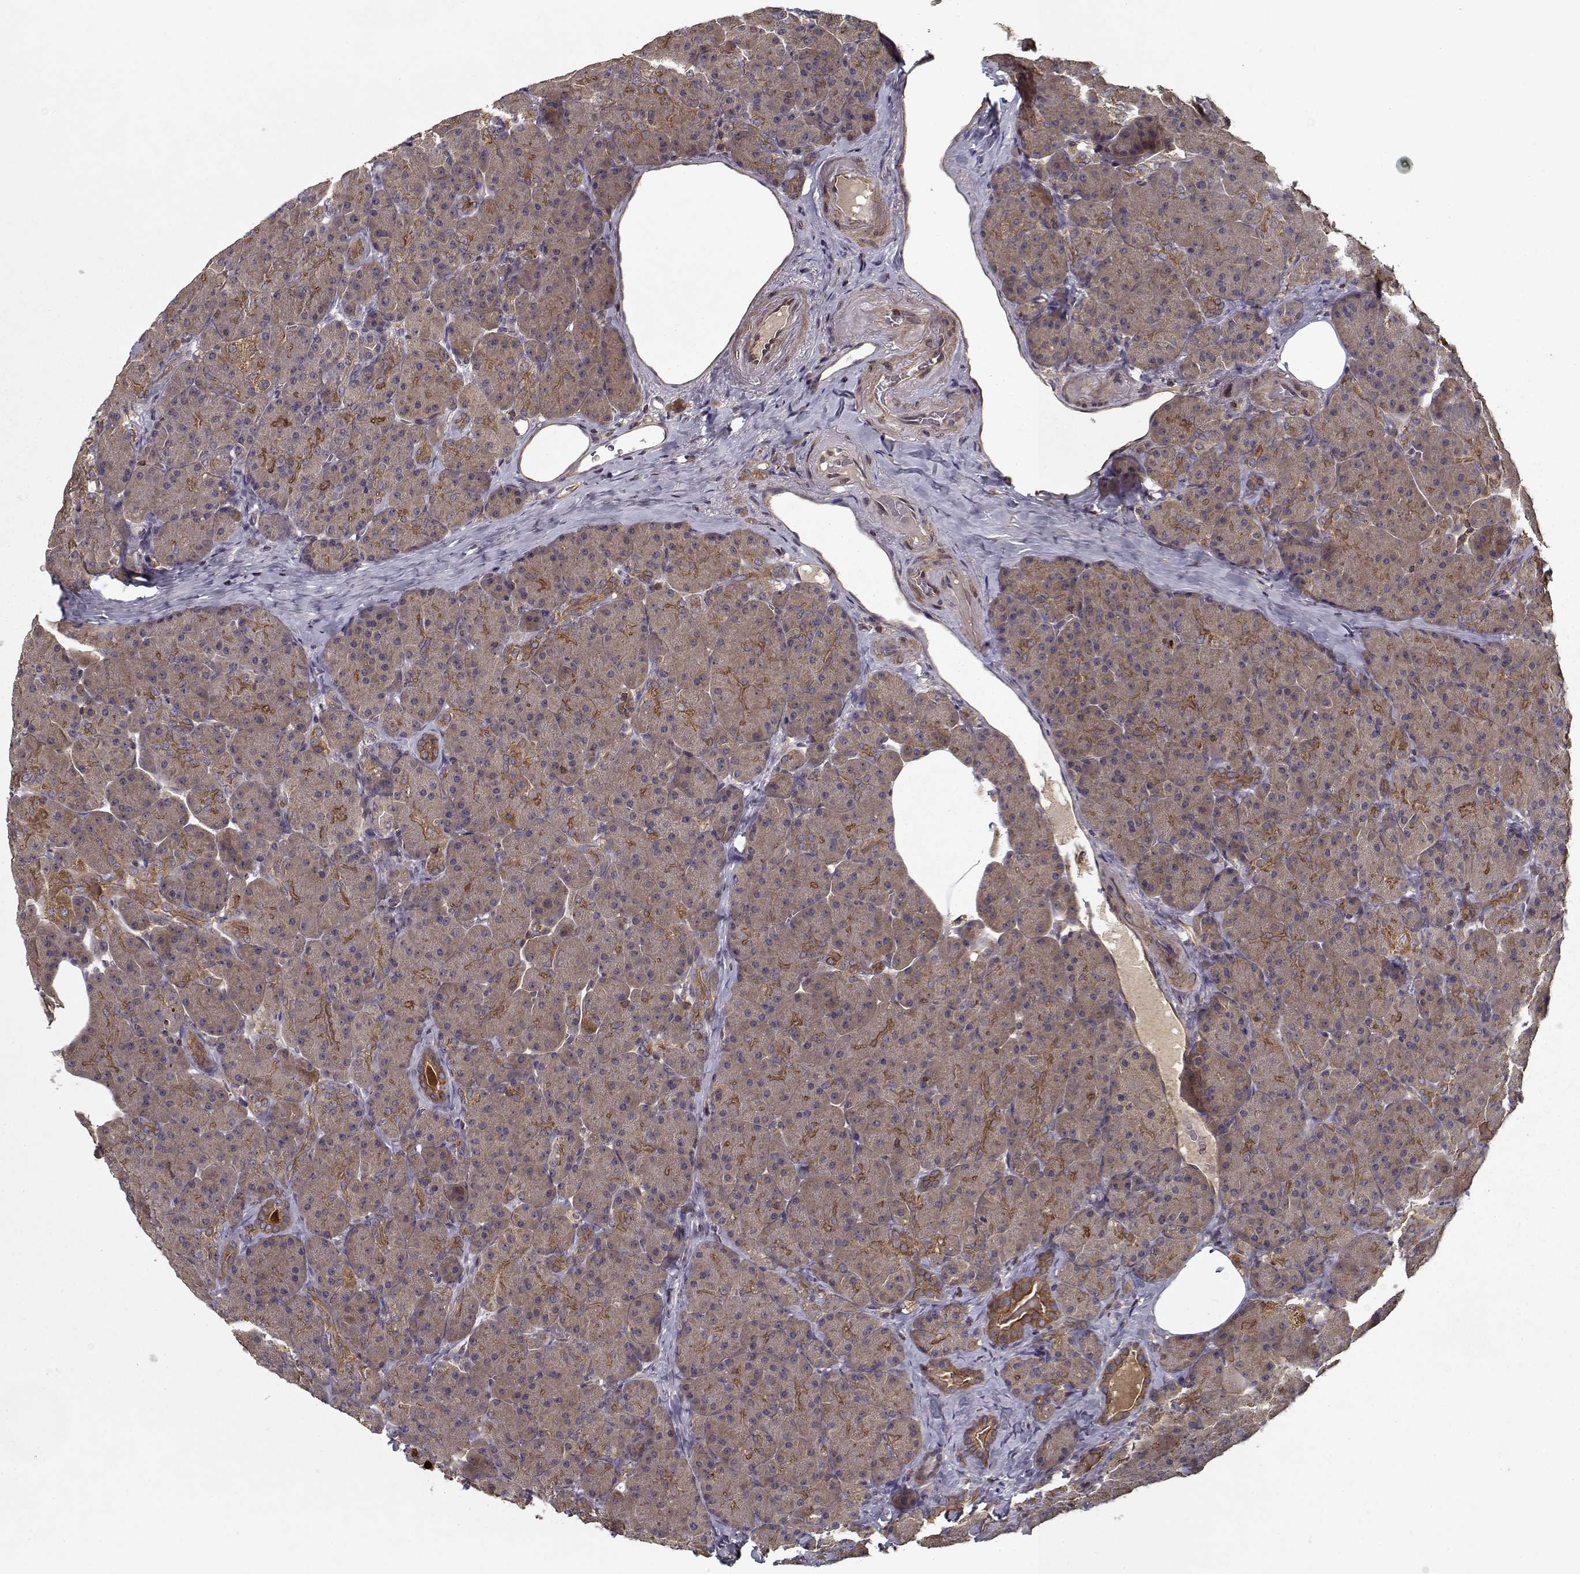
{"staining": {"intensity": "strong", "quantity": "<25%", "location": "cytoplasmic/membranous"}, "tissue": "pancreas", "cell_type": "Exocrine glandular cells", "image_type": "normal", "snomed": [{"axis": "morphology", "description": "Normal tissue, NOS"}, {"axis": "topography", "description": "Pancreas"}], "caption": "This micrograph displays unremarkable pancreas stained with IHC to label a protein in brown. The cytoplasmic/membranous of exocrine glandular cells show strong positivity for the protein. Nuclei are counter-stained blue.", "gene": "PPP1R12A", "patient": {"sex": "male", "age": 57}}